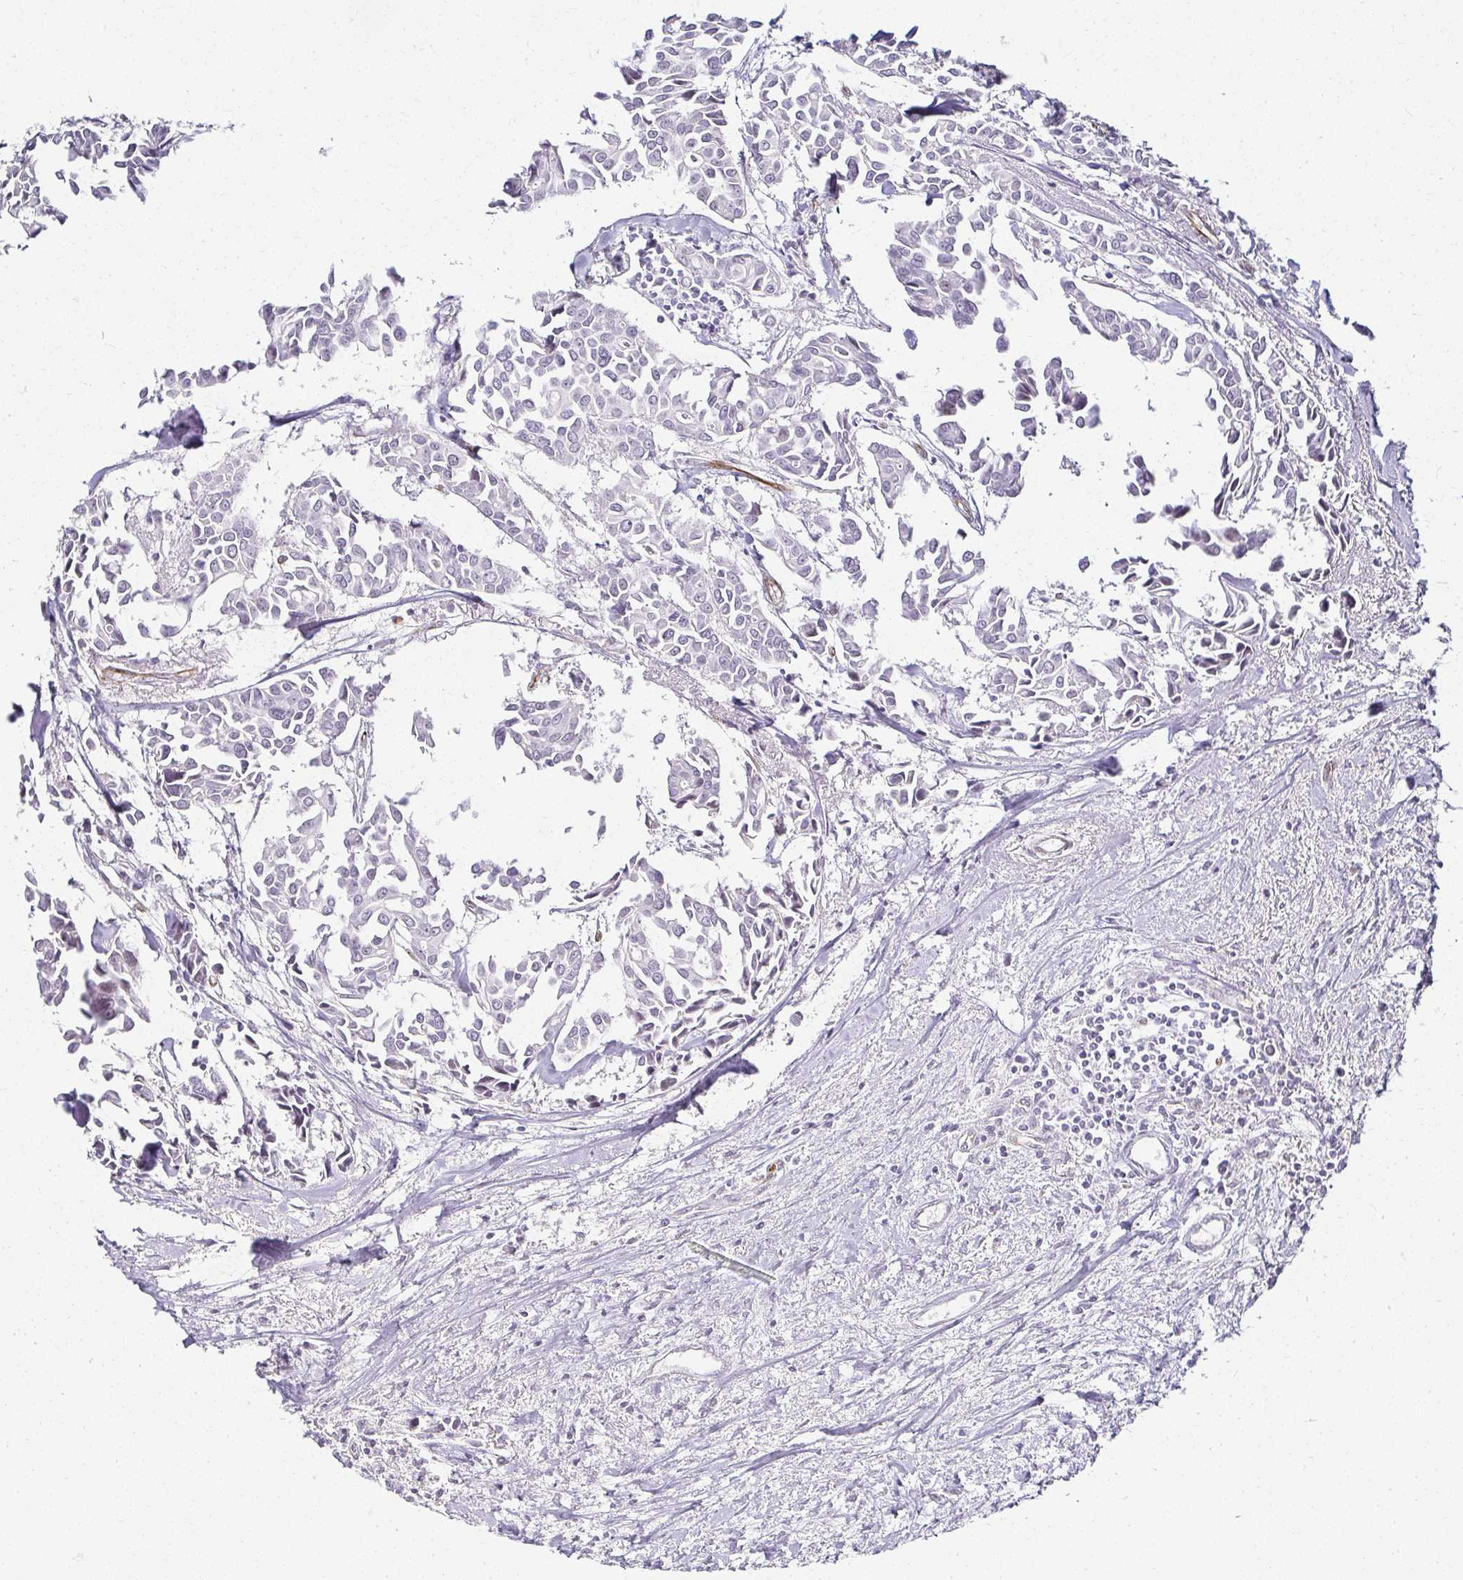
{"staining": {"intensity": "negative", "quantity": "none", "location": "none"}, "tissue": "breast cancer", "cell_type": "Tumor cells", "image_type": "cancer", "snomed": [{"axis": "morphology", "description": "Duct carcinoma"}, {"axis": "topography", "description": "Breast"}], "caption": "Immunohistochemical staining of breast cancer demonstrates no significant staining in tumor cells.", "gene": "ACAN", "patient": {"sex": "female", "age": 54}}